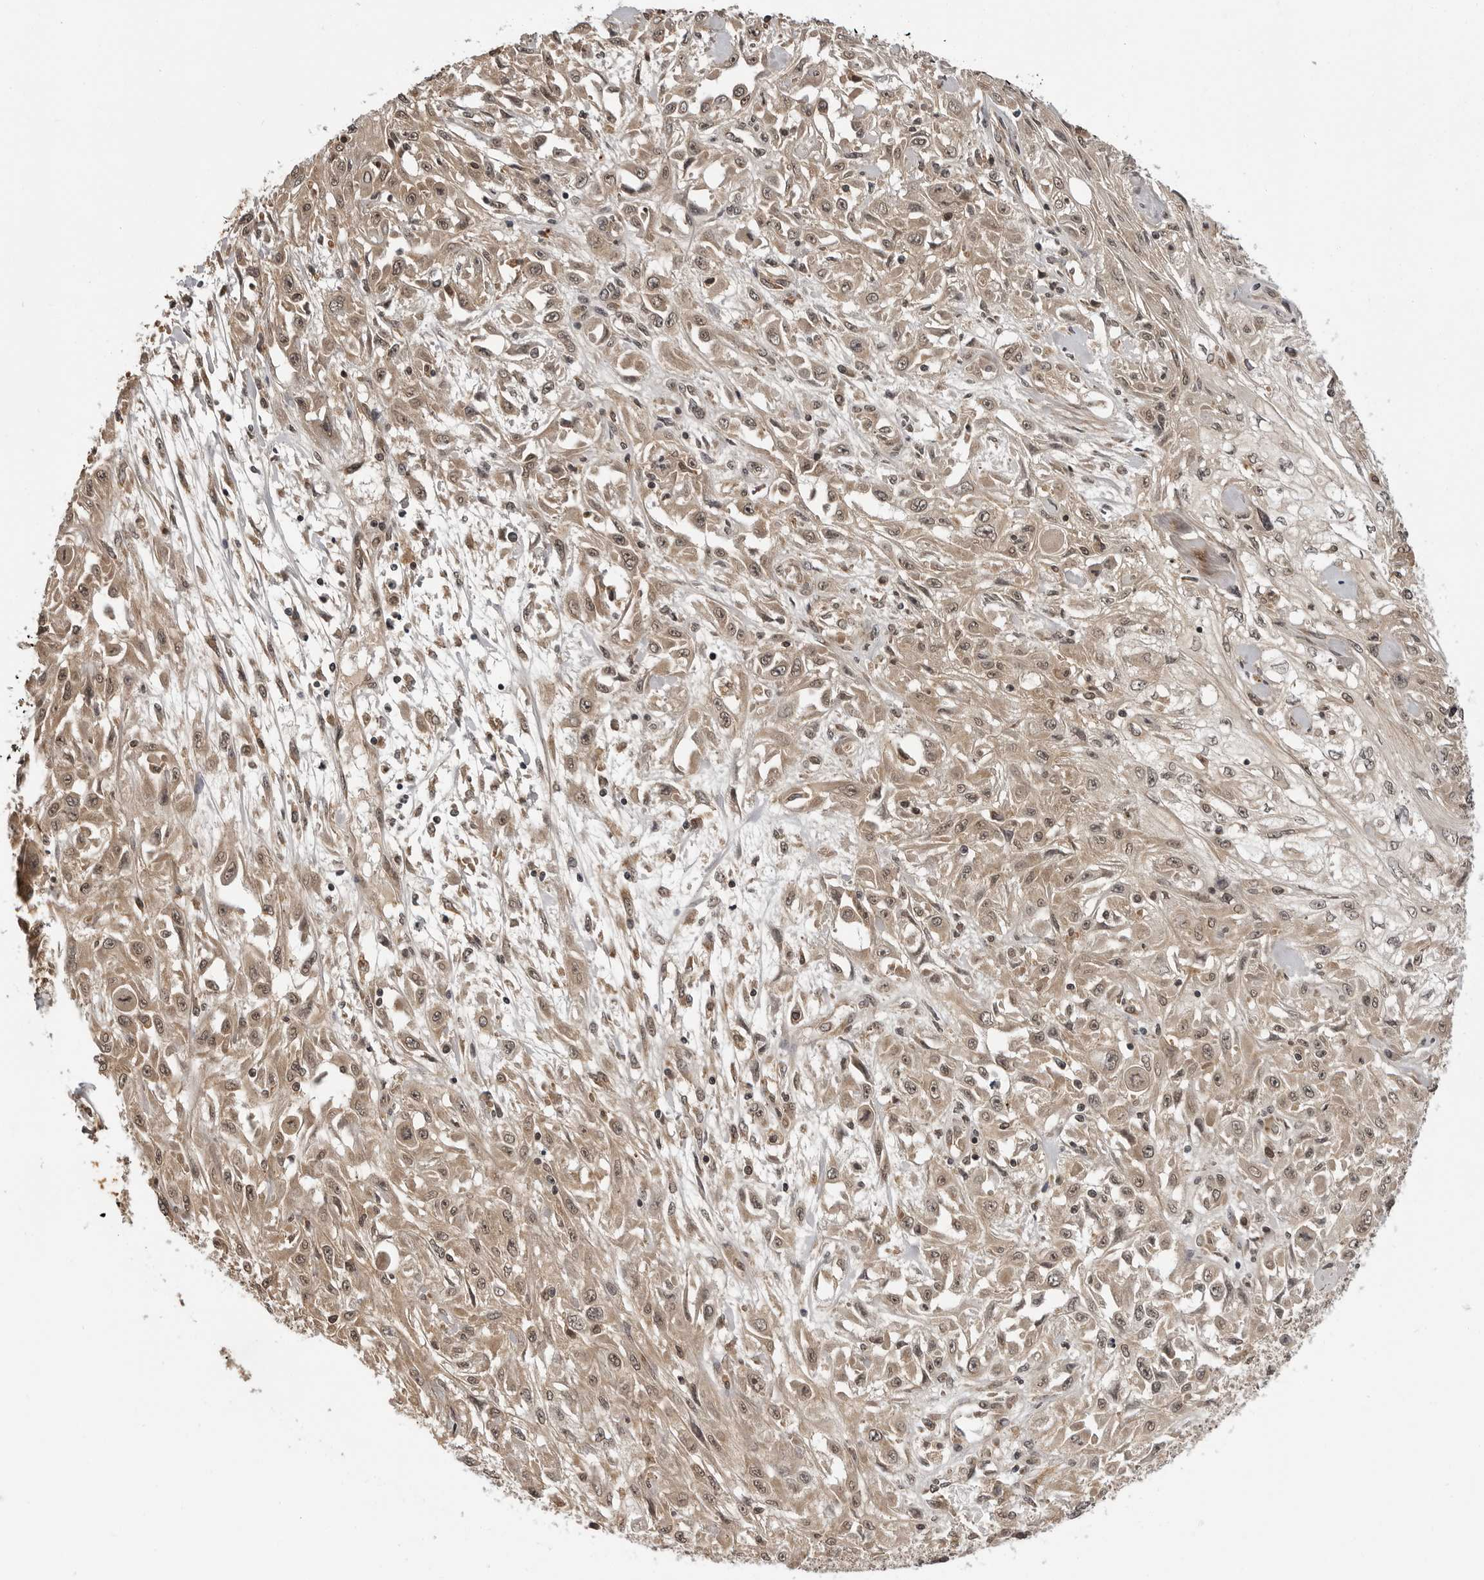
{"staining": {"intensity": "weak", "quantity": ">75%", "location": "cytoplasmic/membranous,nuclear"}, "tissue": "skin cancer", "cell_type": "Tumor cells", "image_type": "cancer", "snomed": [{"axis": "morphology", "description": "Squamous cell carcinoma, NOS"}, {"axis": "morphology", "description": "Squamous cell carcinoma, metastatic, NOS"}, {"axis": "topography", "description": "Skin"}, {"axis": "topography", "description": "Lymph node"}], "caption": "Immunohistochemistry image of neoplastic tissue: human skin cancer (squamous cell carcinoma) stained using IHC demonstrates low levels of weak protein expression localized specifically in the cytoplasmic/membranous and nuclear of tumor cells, appearing as a cytoplasmic/membranous and nuclear brown color.", "gene": "IL24", "patient": {"sex": "male", "age": 75}}